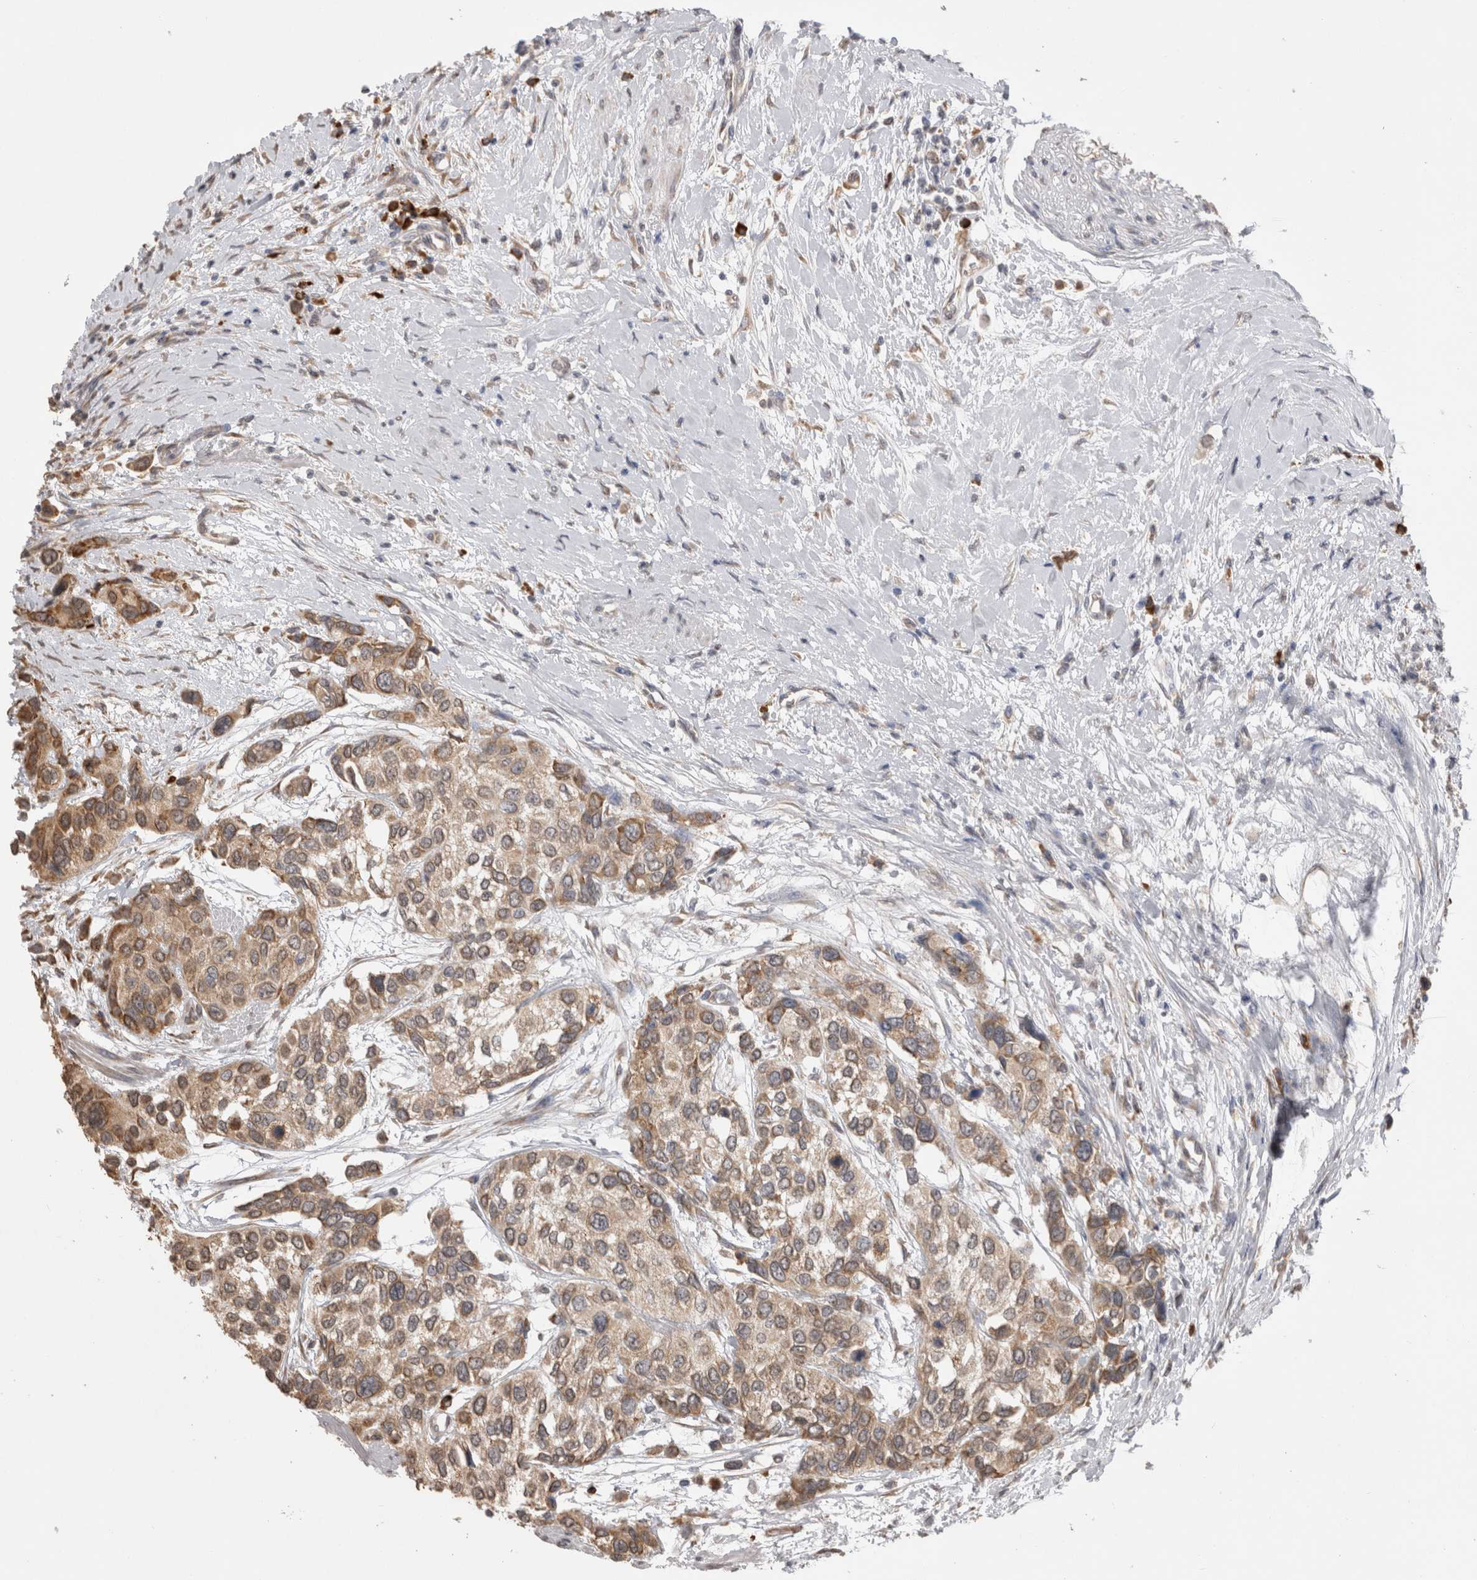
{"staining": {"intensity": "weak", "quantity": ">75%", "location": "cytoplasmic/membranous"}, "tissue": "urothelial cancer", "cell_type": "Tumor cells", "image_type": "cancer", "snomed": [{"axis": "morphology", "description": "Urothelial carcinoma, High grade"}, {"axis": "topography", "description": "Urinary bladder"}], "caption": "A brown stain highlights weak cytoplasmic/membranous staining of a protein in human high-grade urothelial carcinoma tumor cells.", "gene": "NOMO1", "patient": {"sex": "female", "age": 56}}